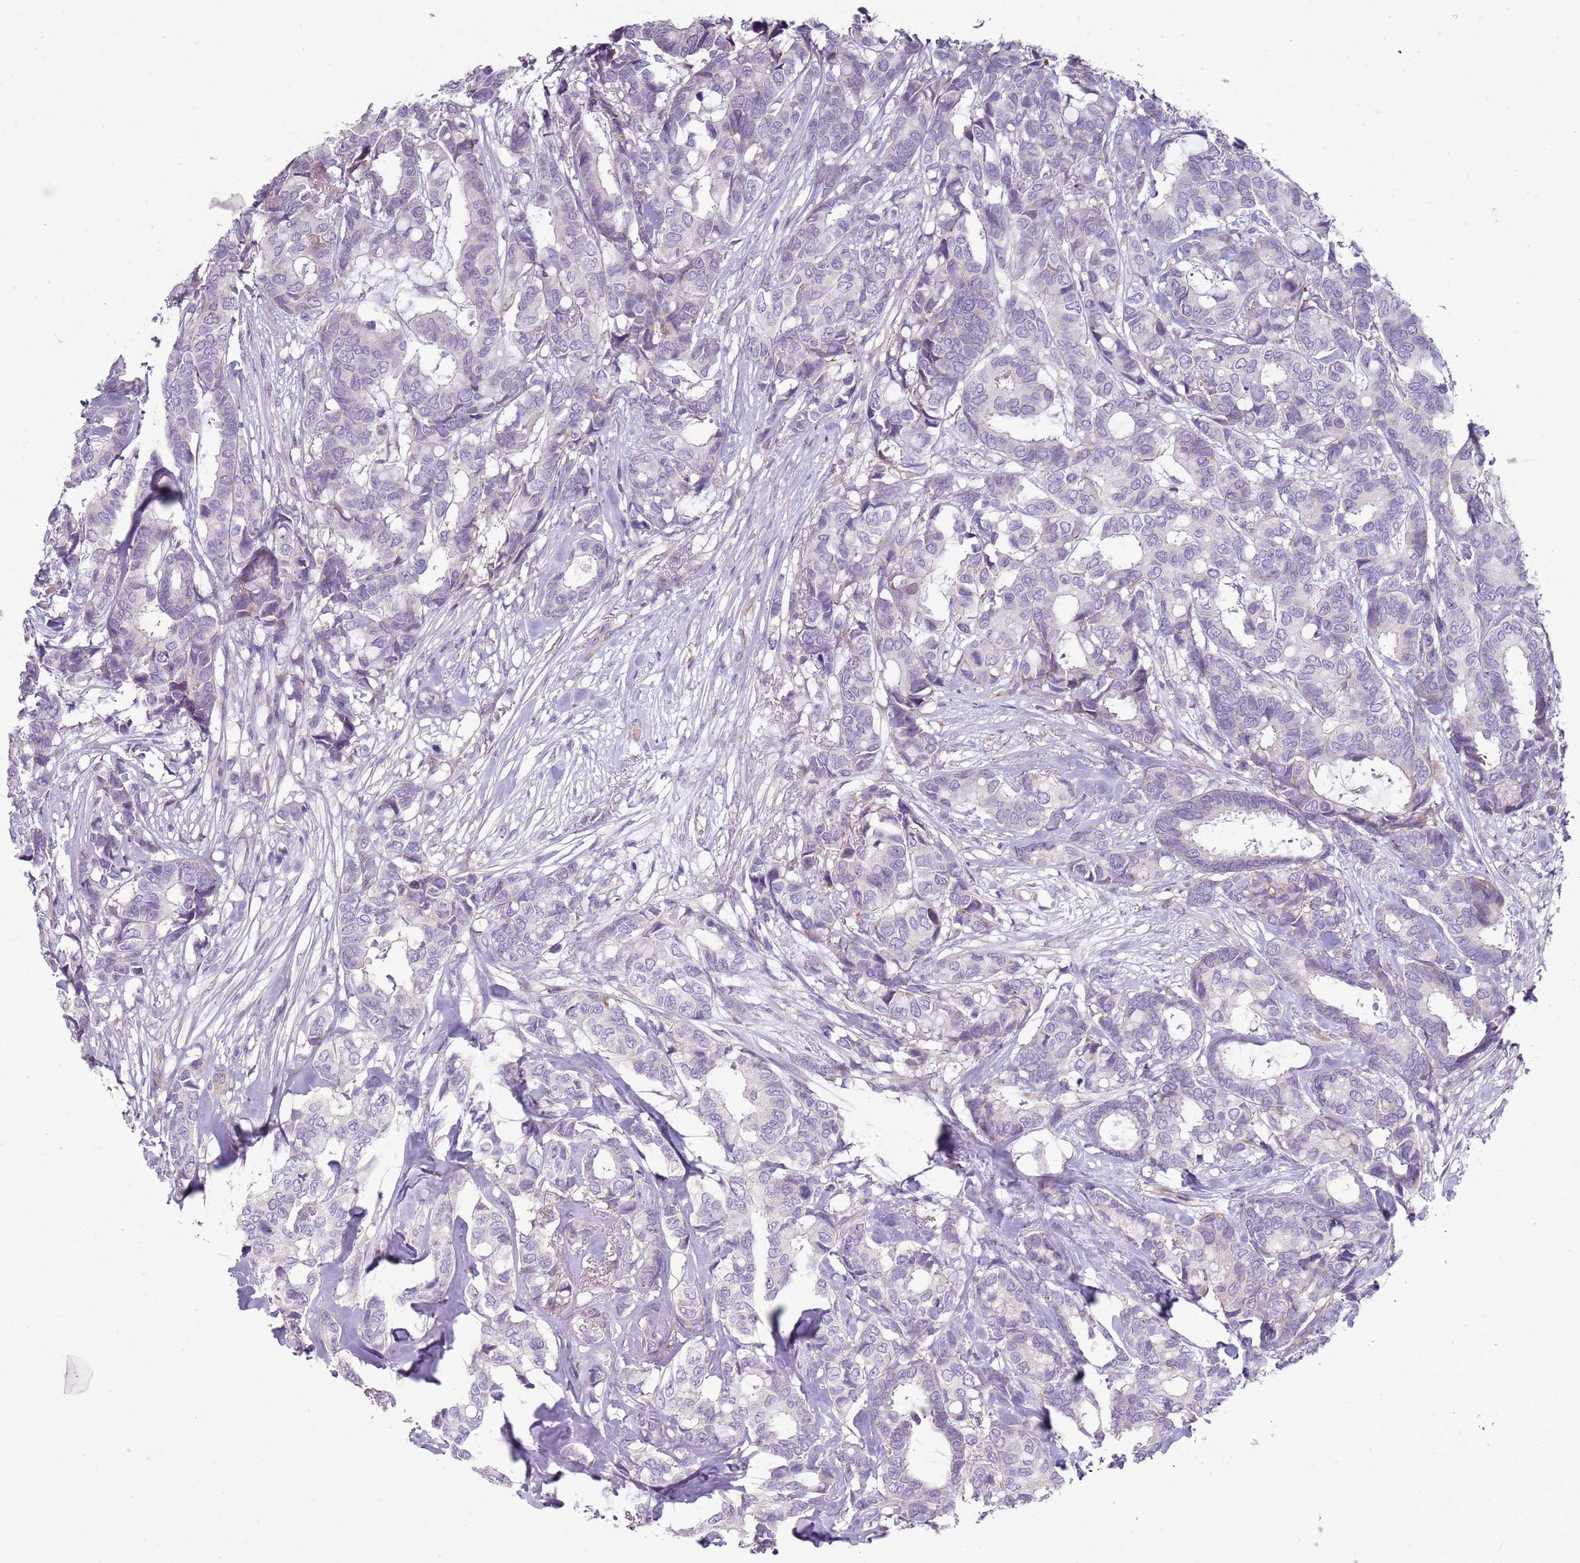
{"staining": {"intensity": "negative", "quantity": "none", "location": "none"}, "tissue": "breast cancer", "cell_type": "Tumor cells", "image_type": "cancer", "snomed": [{"axis": "morphology", "description": "Duct carcinoma"}, {"axis": "topography", "description": "Breast"}], "caption": "Protein analysis of breast cancer displays no significant positivity in tumor cells.", "gene": "ZNF583", "patient": {"sex": "female", "age": 87}}